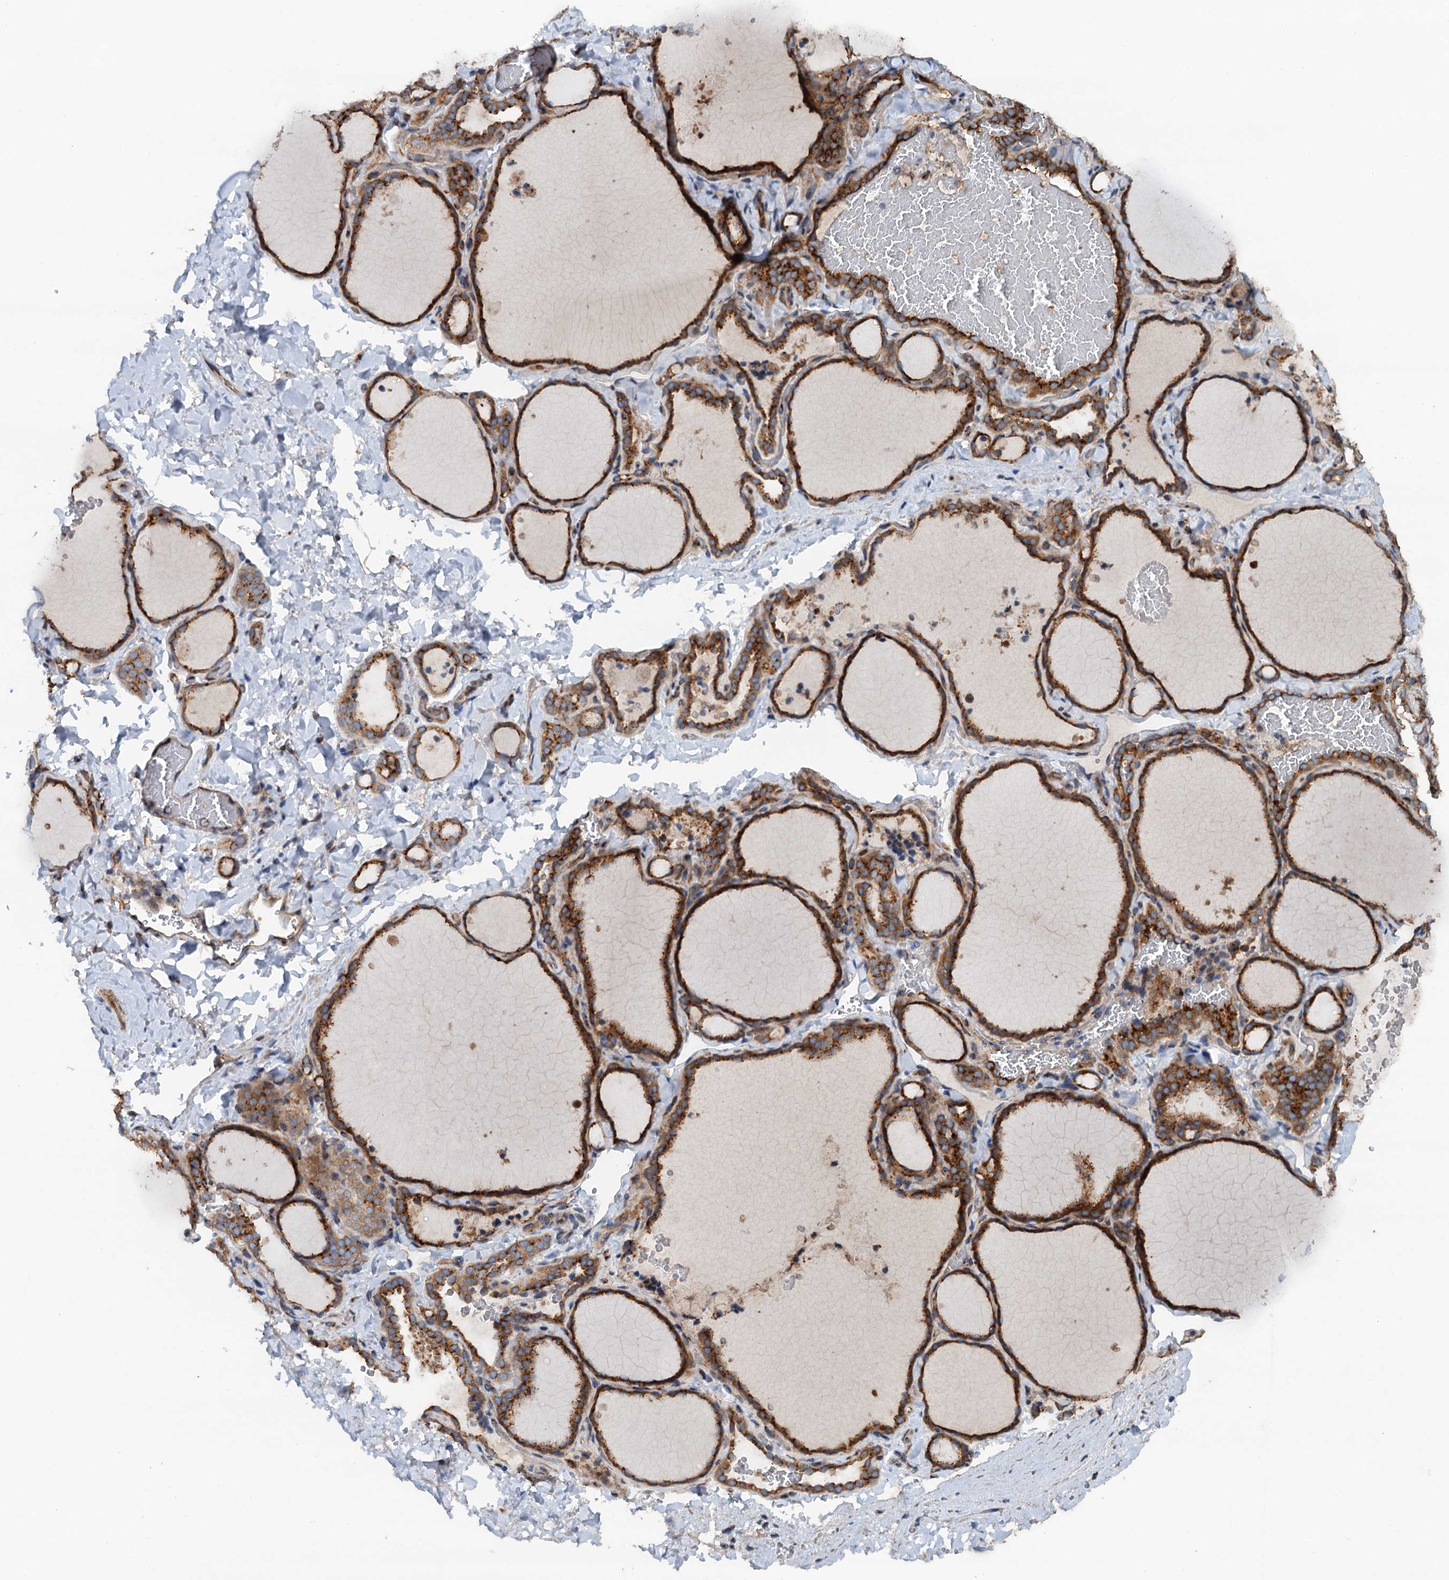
{"staining": {"intensity": "strong", "quantity": ">75%", "location": "cytoplasmic/membranous"}, "tissue": "thyroid gland", "cell_type": "Glandular cells", "image_type": "normal", "snomed": [{"axis": "morphology", "description": "Normal tissue, NOS"}, {"axis": "topography", "description": "Thyroid gland"}], "caption": "A high amount of strong cytoplasmic/membranous expression is appreciated in about >75% of glandular cells in unremarkable thyroid gland. (brown staining indicates protein expression, while blue staining denotes nuclei).", "gene": "COG3", "patient": {"sex": "female", "age": 22}}